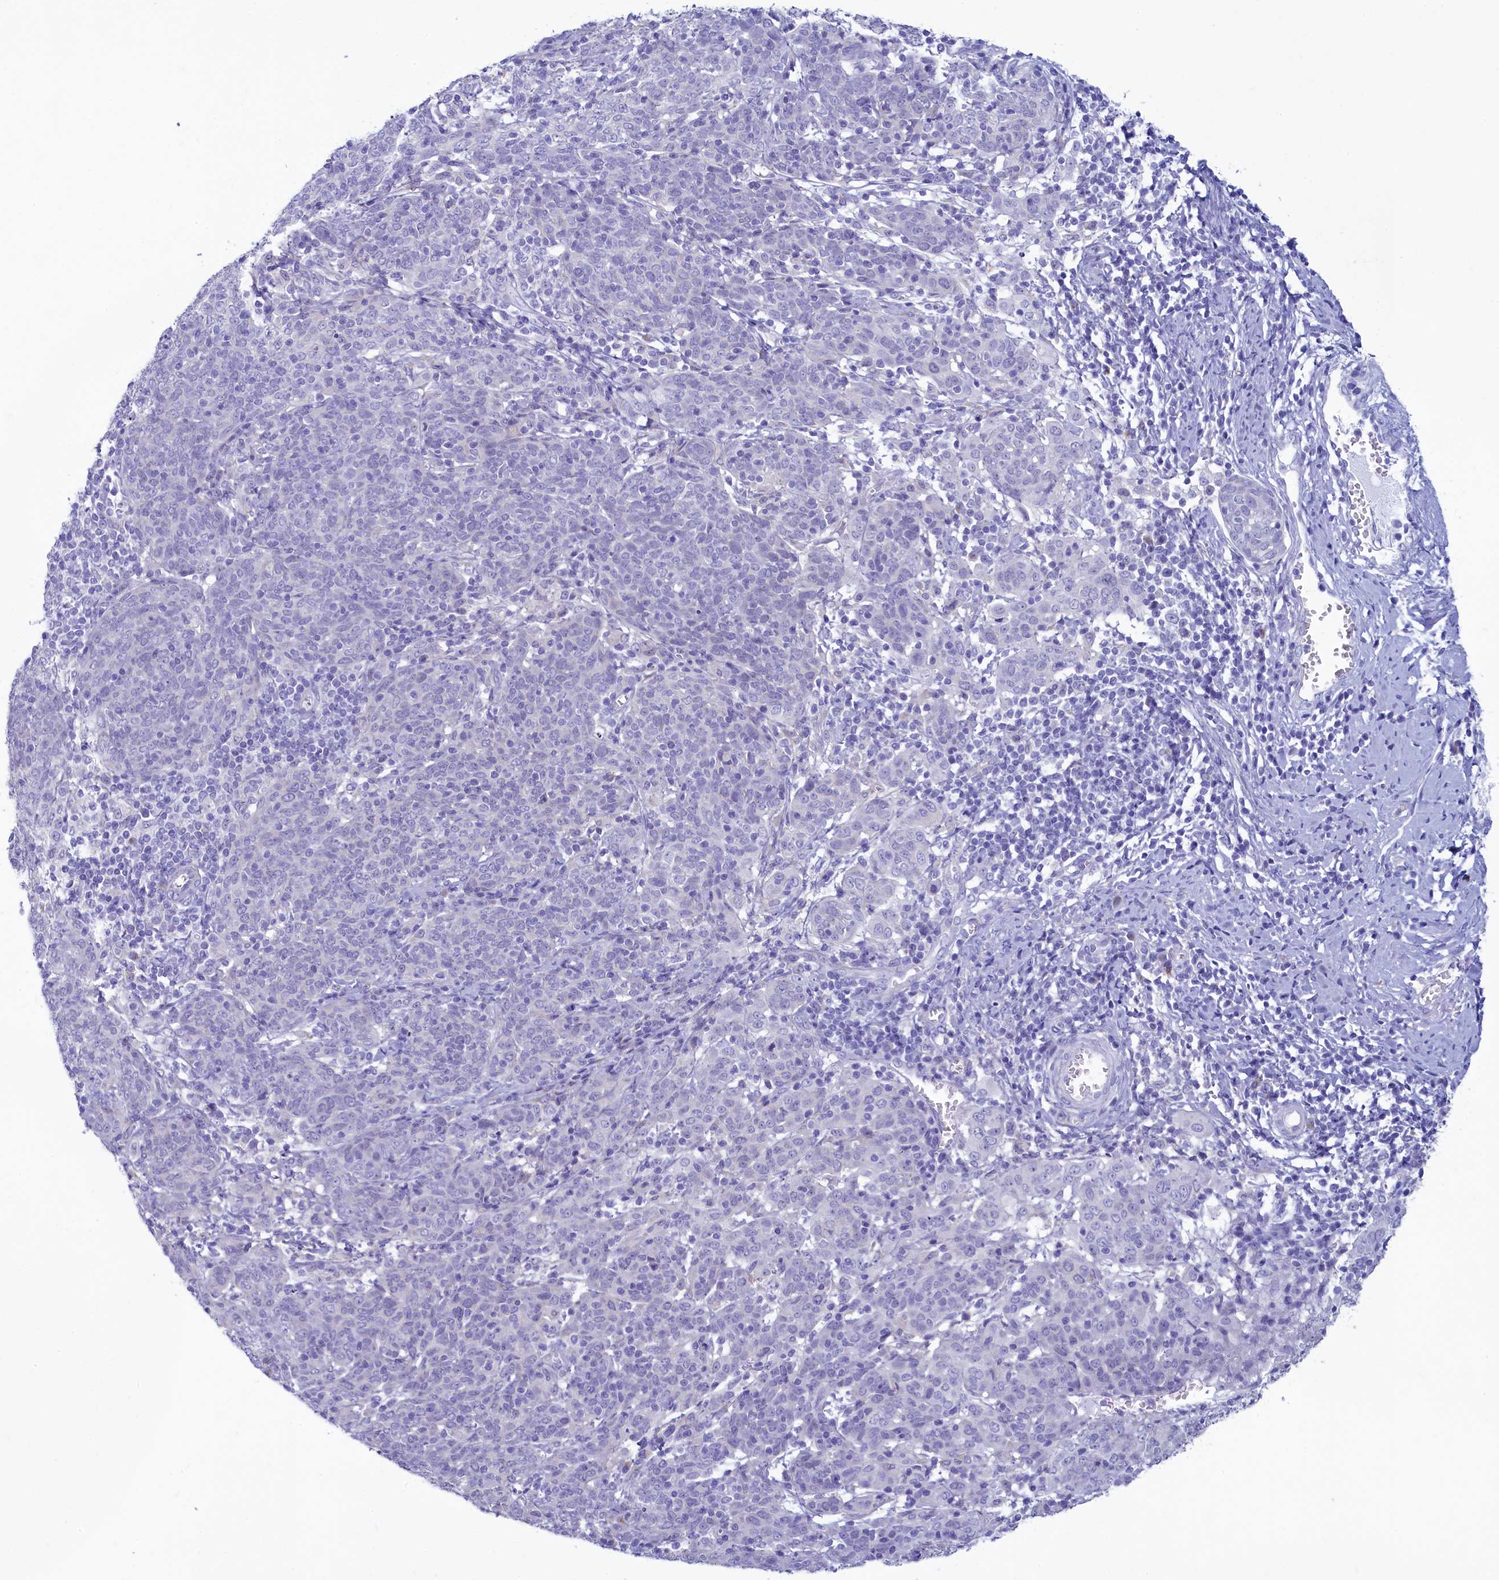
{"staining": {"intensity": "negative", "quantity": "none", "location": "none"}, "tissue": "cervical cancer", "cell_type": "Tumor cells", "image_type": "cancer", "snomed": [{"axis": "morphology", "description": "Squamous cell carcinoma, NOS"}, {"axis": "topography", "description": "Cervix"}], "caption": "Tumor cells are negative for protein expression in human cervical squamous cell carcinoma.", "gene": "SKA3", "patient": {"sex": "female", "age": 67}}